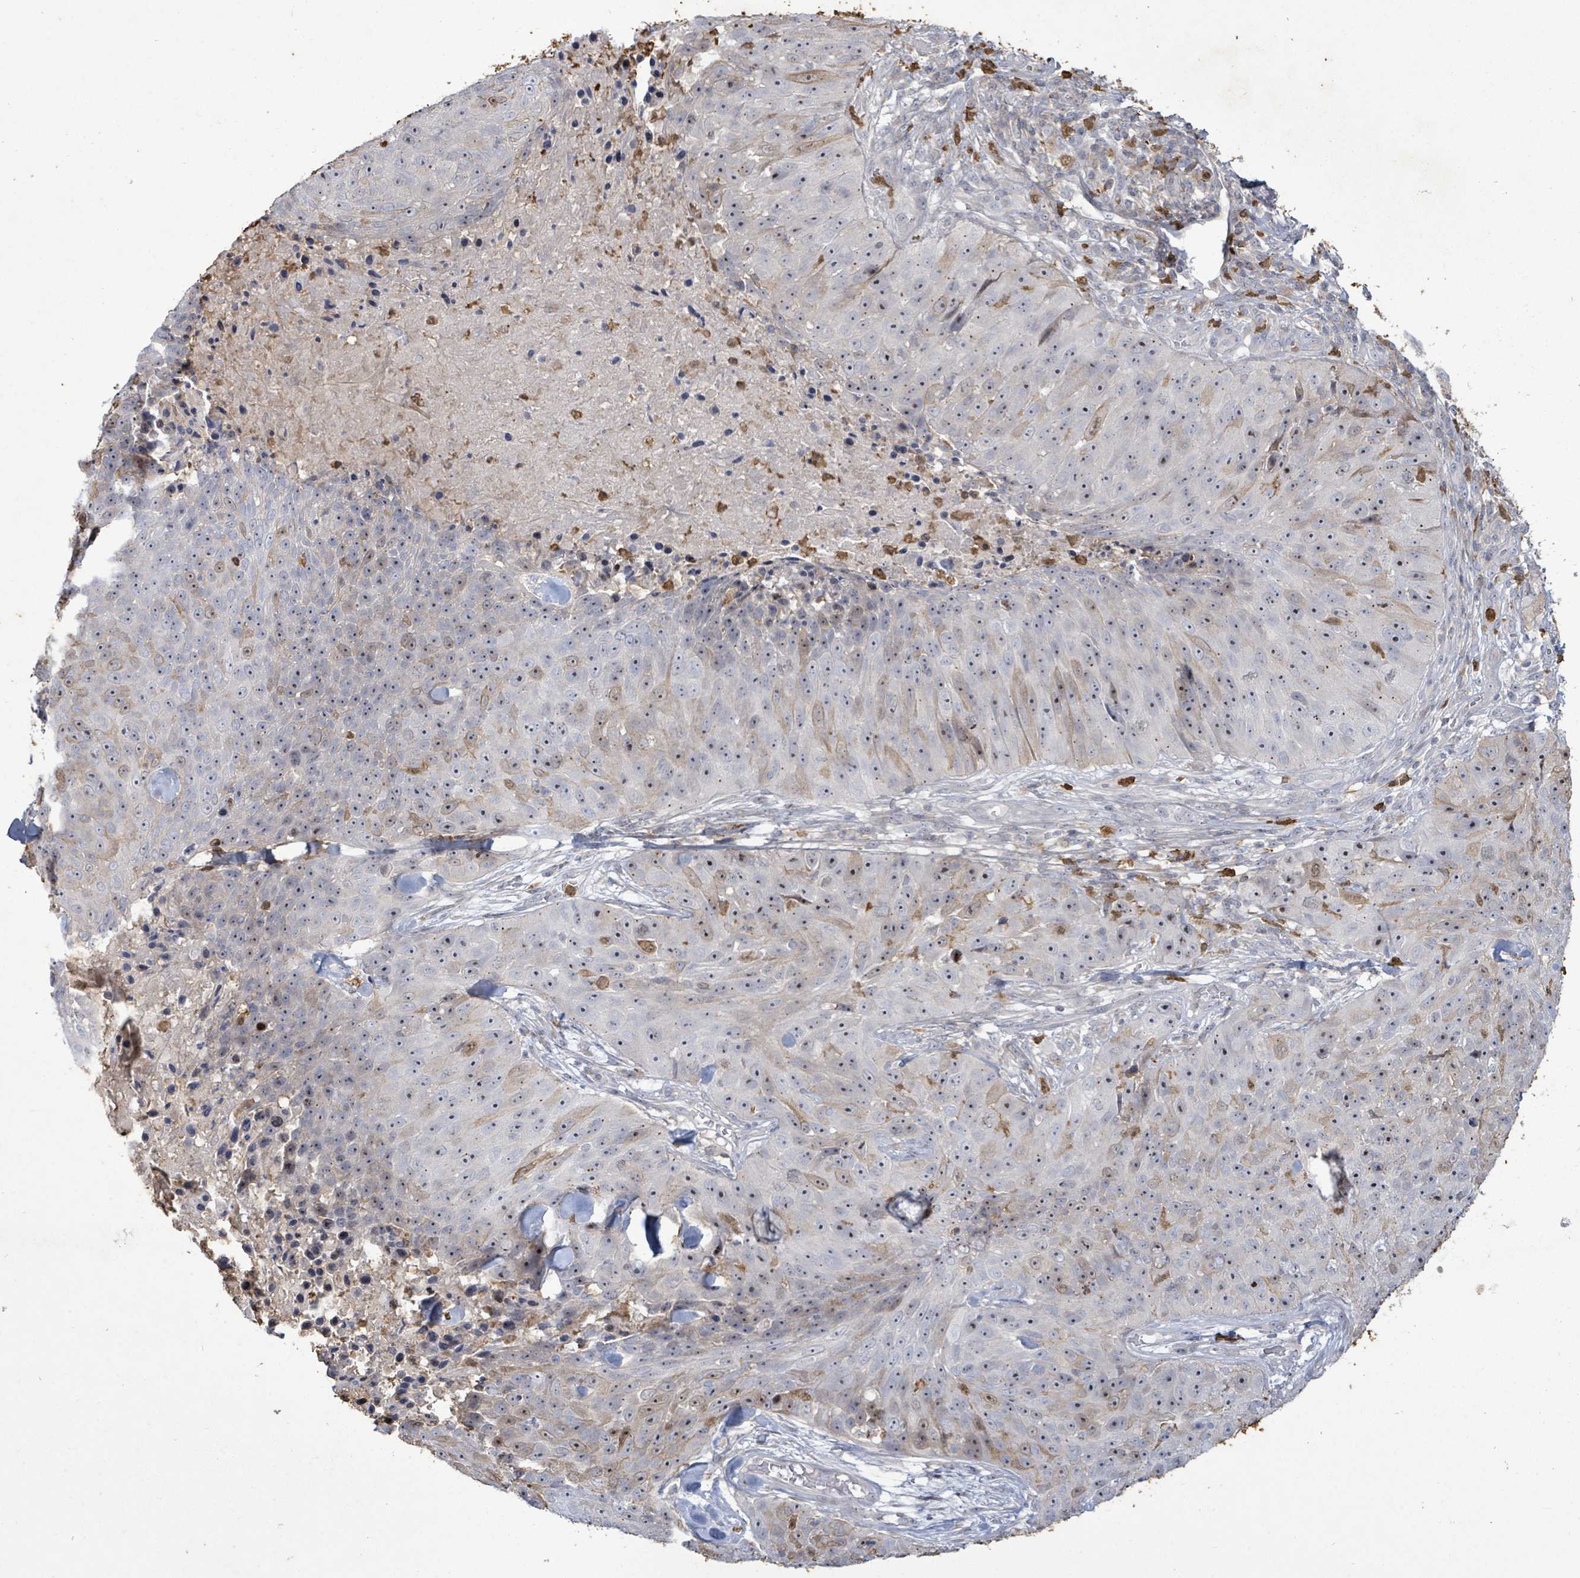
{"staining": {"intensity": "weak", "quantity": "25%-75%", "location": "cytoplasmic/membranous,nuclear"}, "tissue": "skin cancer", "cell_type": "Tumor cells", "image_type": "cancer", "snomed": [{"axis": "morphology", "description": "Squamous cell carcinoma, NOS"}, {"axis": "topography", "description": "Skin"}], "caption": "Immunohistochemical staining of human skin cancer shows low levels of weak cytoplasmic/membranous and nuclear expression in about 25%-75% of tumor cells.", "gene": "FAM210A", "patient": {"sex": "female", "age": 87}}